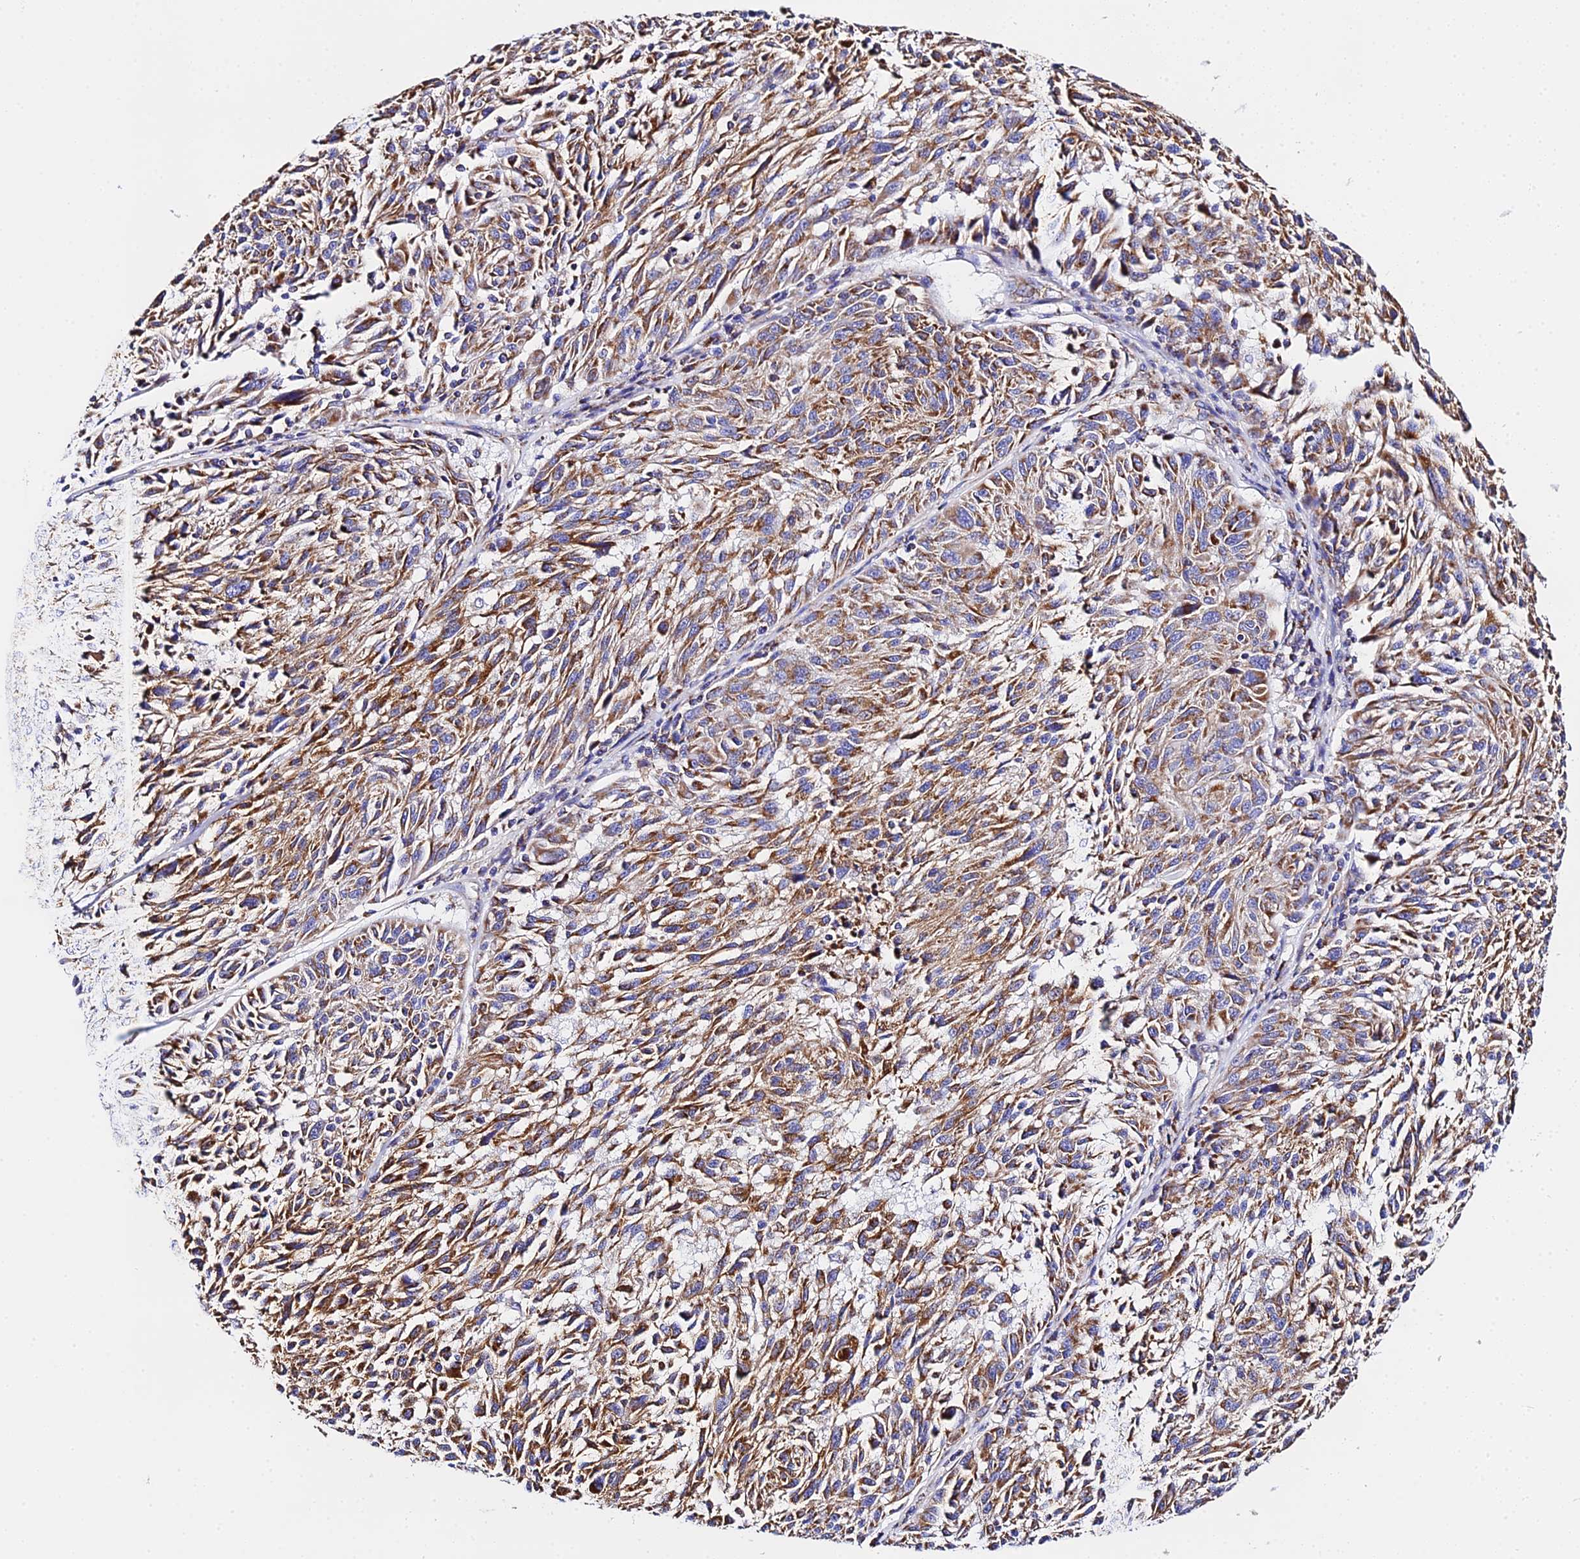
{"staining": {"intensity": "moderate", "quantity": ">75%", "location": "cytoplasmic/membranous"}, "tissue": "melanoma", "cell_type": "Tumor cells", "image_type": "cancer", "snomed": [{"axis": "morphology", "description": "Malignant melanoma, NOS"}, {"axis": "topography", "description": "Skin"}], "caption": "This image displays immunohistochemistry (IHC) staining of human malignant melanoma, with medium moderate cytoplasmic/membranous staining in about >75% of tumor cells.", "gene": "ZNF573", "patient": {"sex": "male", "age": 53}}